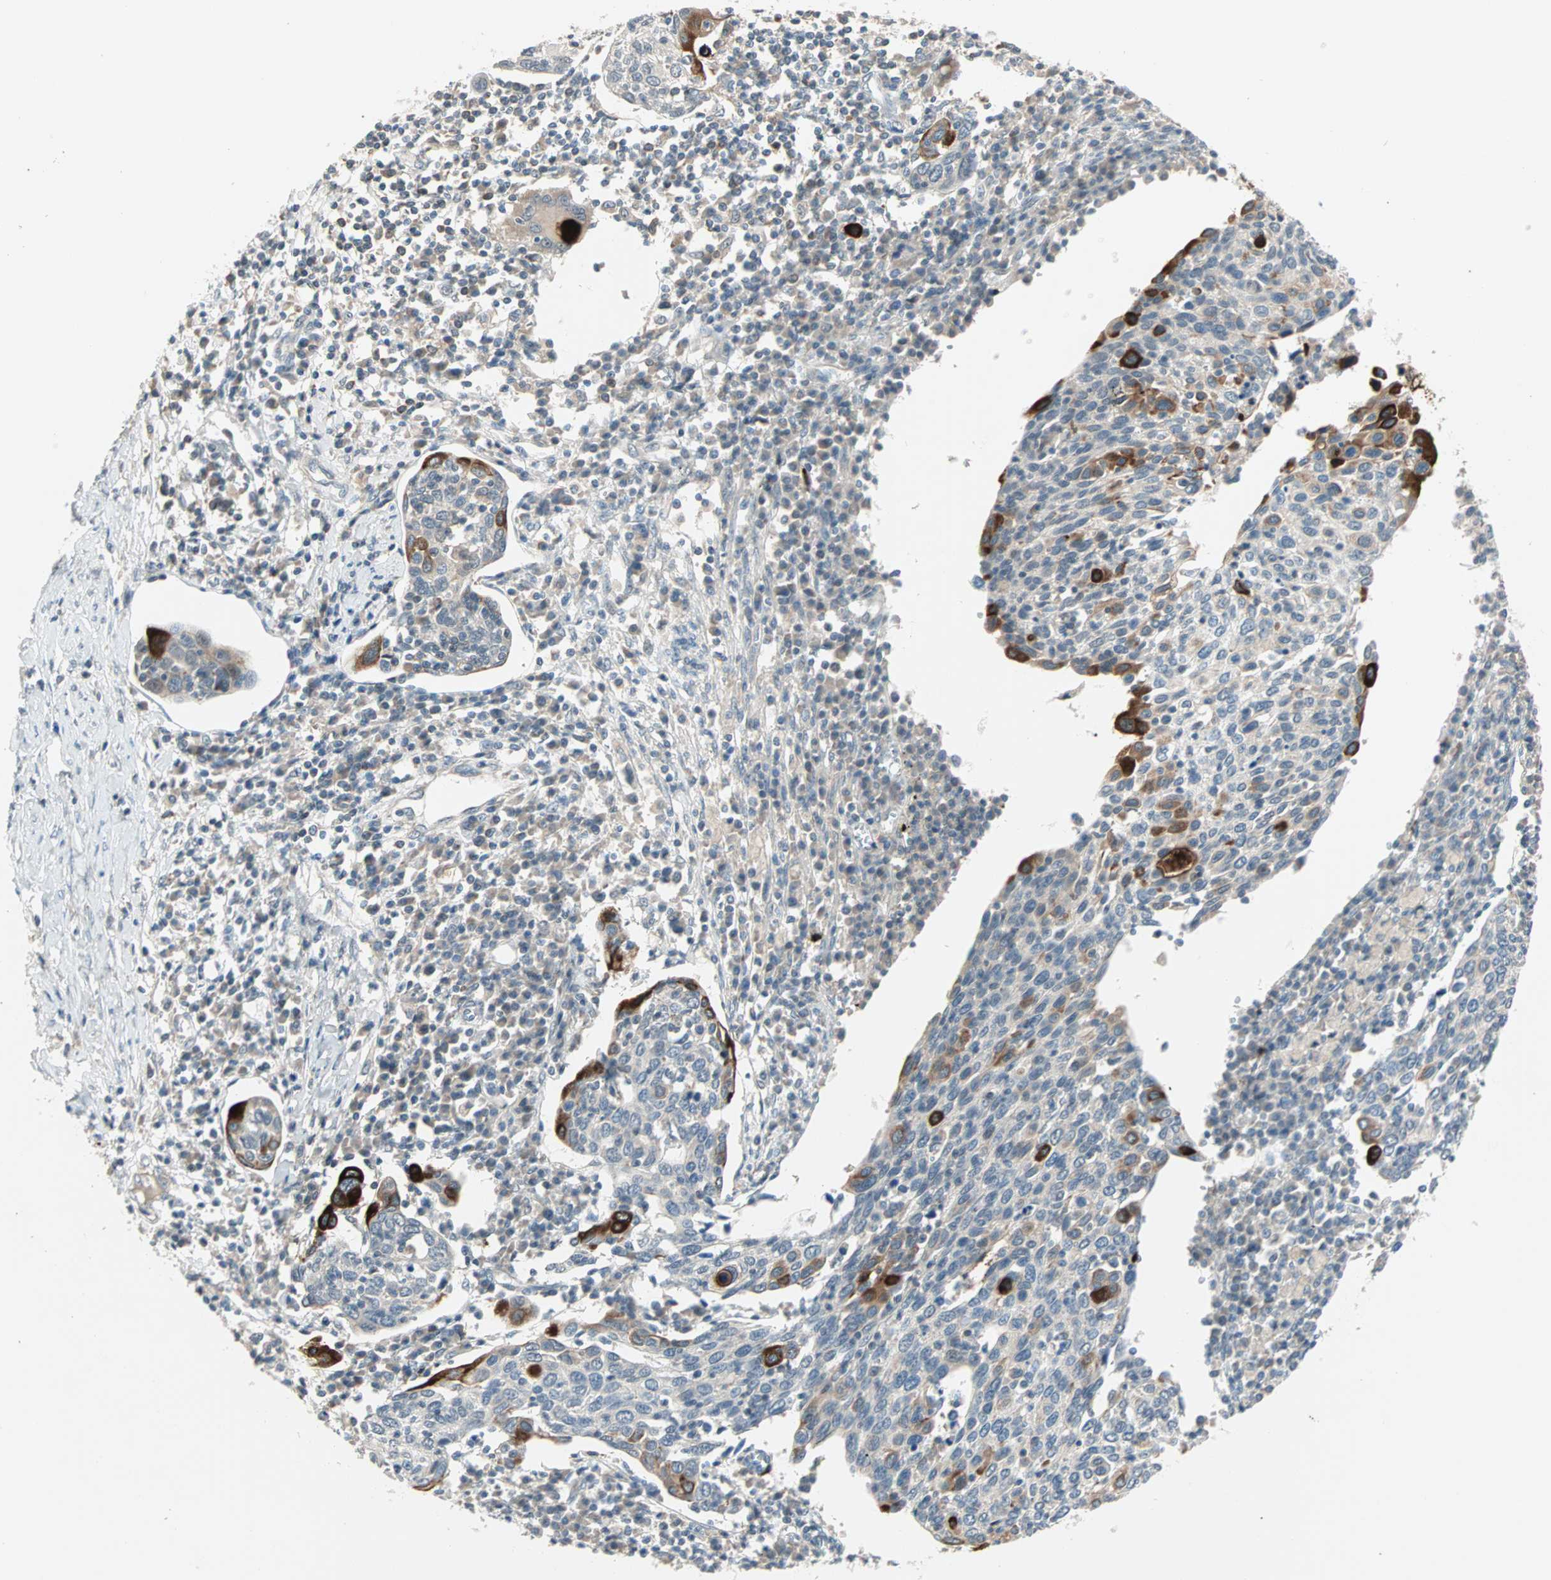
{"staining": {"intensity": "strong", "quantity": "<25%", "location": "cytoplasmic/membranous"}, "tissue": "cervical cancer", "cell_type": "Tumor cells", "image_type": "cancer", "snomed": [{"axis": "morphology", "description": "Squamous cell carcinoma, NOS"}, {"axis": "topography", "description": "Cervix"}], "caption": "A high-resolution histopathology image shows immunohistochemistry (IHC) staining of cervical cancer (squamous cell carcinoma), which demonstrates strong cytoplasmic/membranous positivity in approximately <25% of tumor cells.", "gene": "PROS1", "patient": {"sex": "female", "age": 40}}